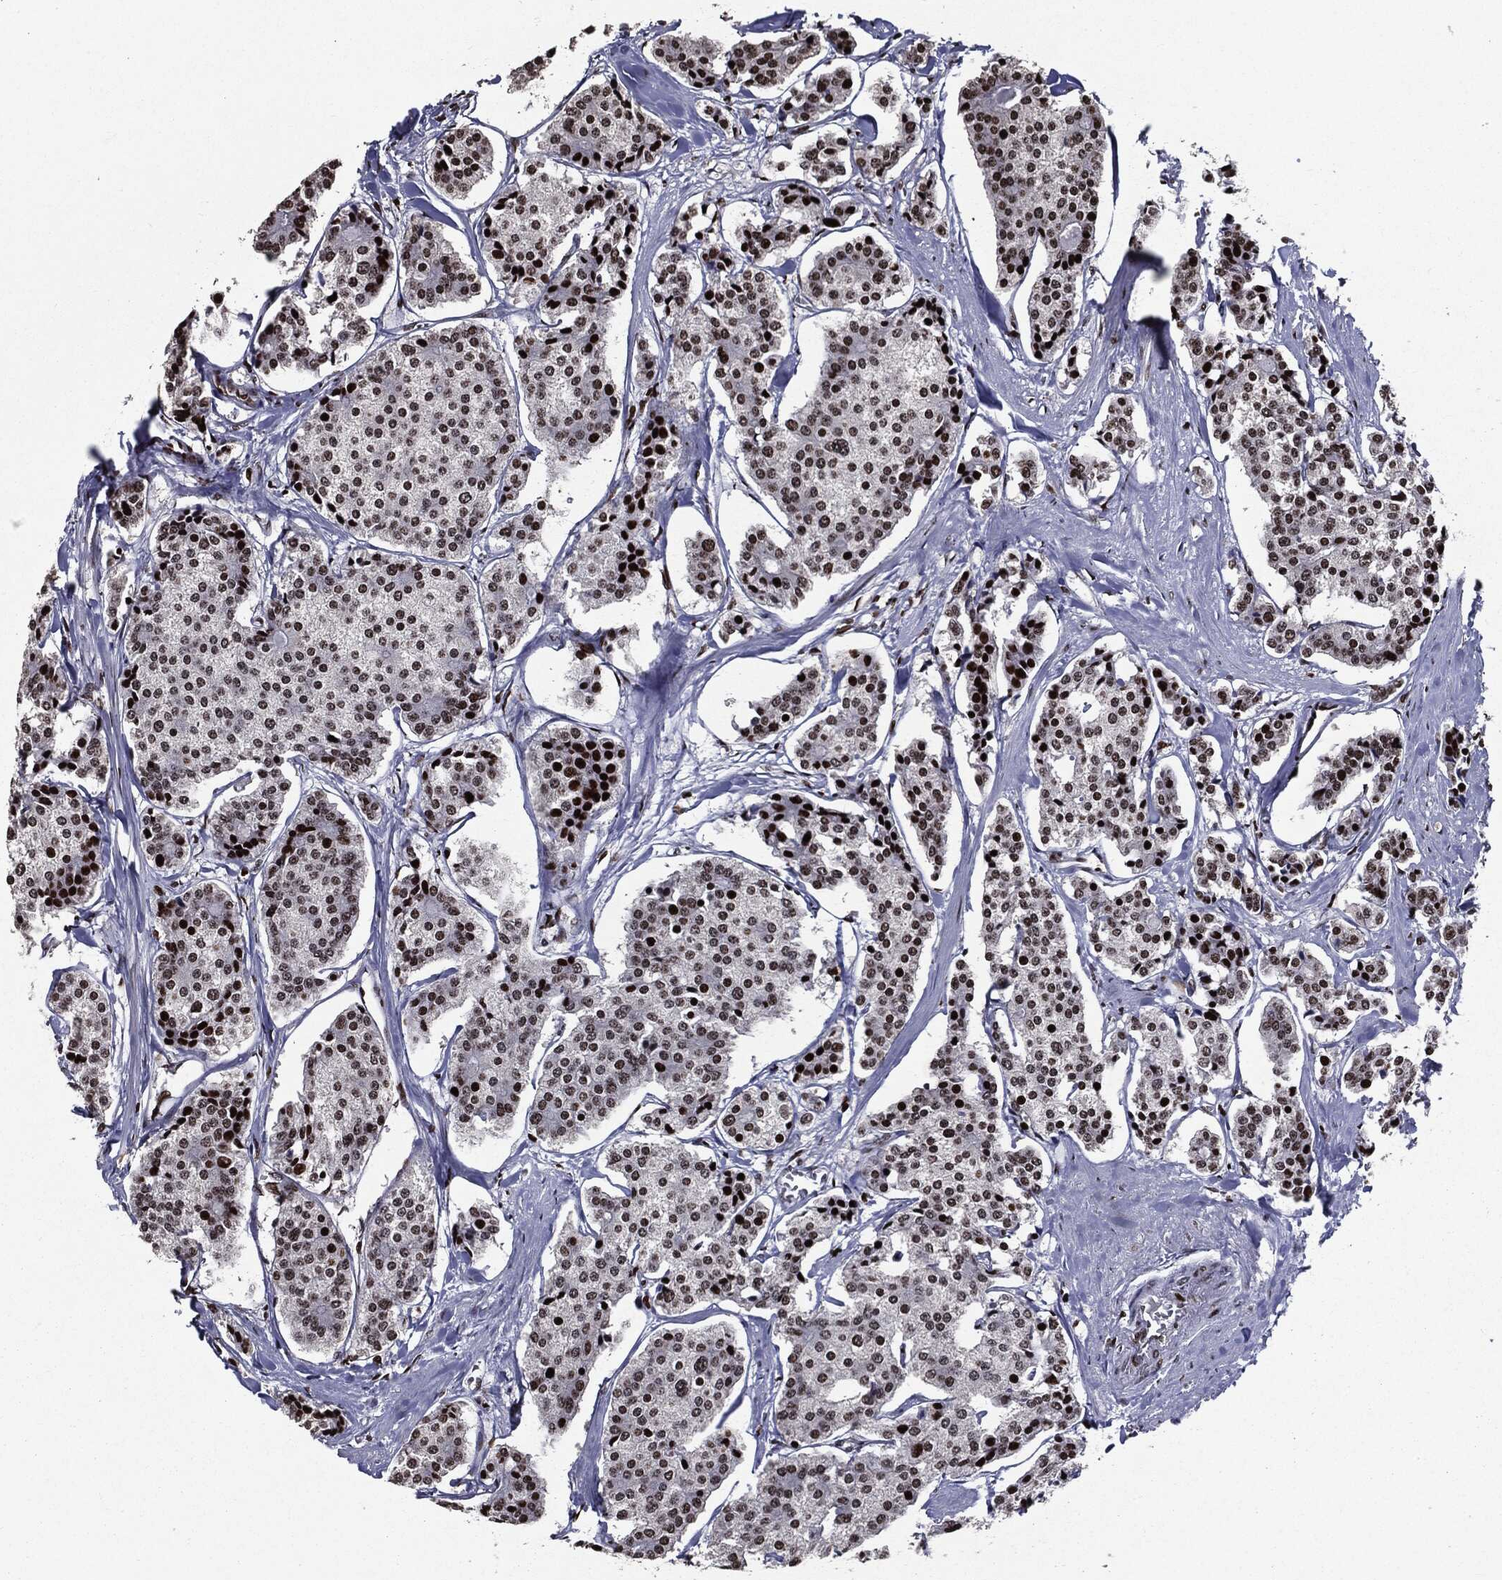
{"staining": {"intensity": "strong", "quantity": "25%-75%", "location": "nuclear"}, "tissue": "carcinoid", "cell_type": "Tumor cells", "image_type": "cancer", "snomed": [{"axis": "morphology", "description": "Carcinoid, malignant, NOS"}, {"axis": "topography", "description": "Small intestine"}], "caption": "Tumor cells show high levels of strong nuclear expression in approximately 25%-75% of cells in malignant carcinoid. The staining was performed using DAB (3,3'-diaminobenzidine), with brown indicating positive protein expression. Nuclei are stained blue with hematoxylin.", "gene": "ZFP91", "patient": {"sex": "female", "age": 65}}